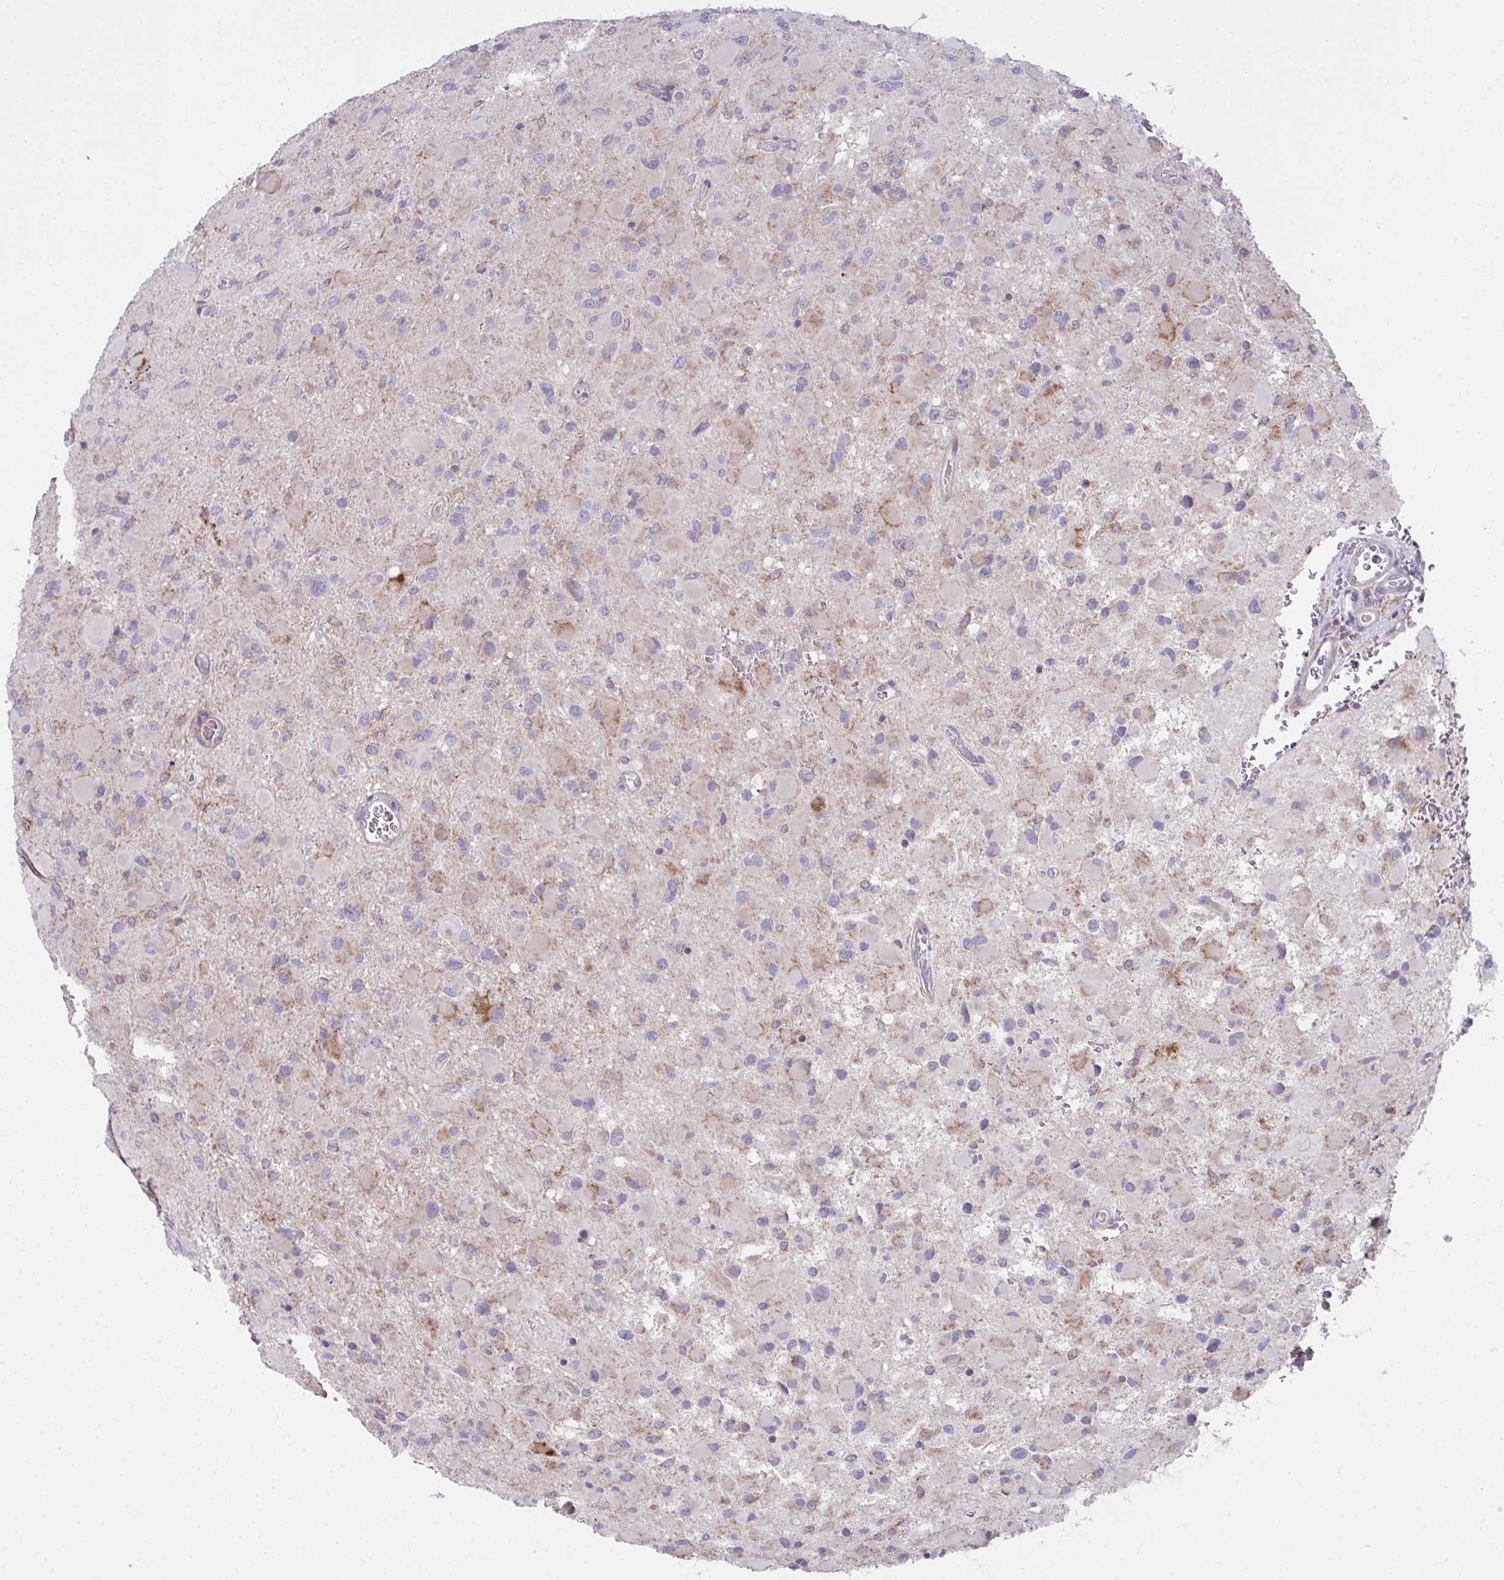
{"staining": {"intensity": "weak", "quantity": "<25%", "location": "cytoplasmic/membranous"}, "tissue": "glioma", "cell_type": "Tumor cells", "image_type": "cancer", "snomed": [{"axis": "morphology", "description": "Glioma, malignant, High grade"}, {"axis": "topography", "description": "Cerebral cortex"}], "caption": "Tumor cells are negative for brown protein staining in glioma.", "gene": "C16orf54", "patient": {"sex": "female", "age": 36}}